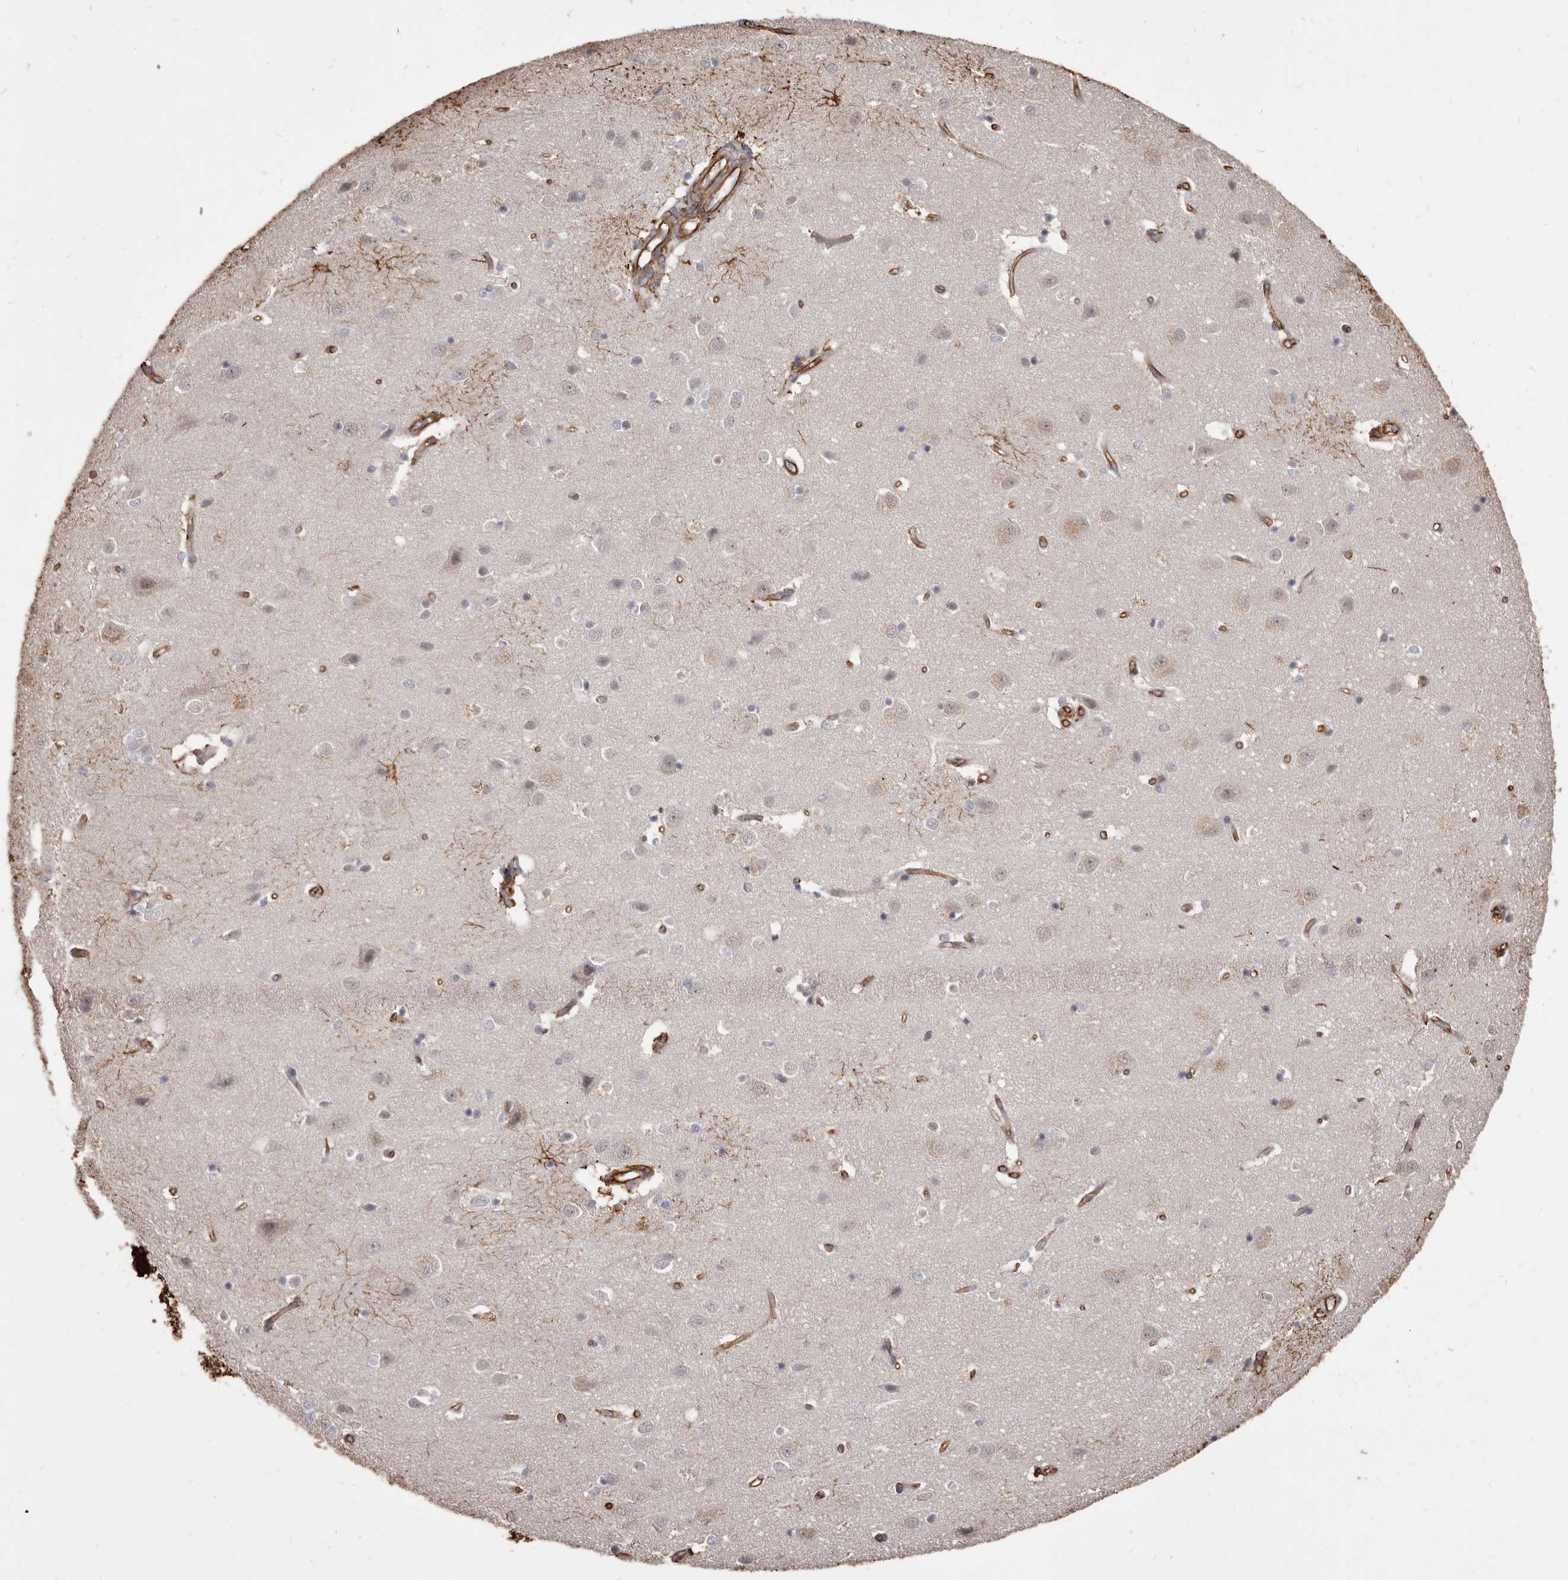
{"staining": {"intensity": "moderate", "quantity": ">75%", "location": "cytoplasmic/membranous"}, "tissue": "cerebral cortex", "cell_type": "Endothelial cells", "image_type": "normal", "snomed": [{"axis": "morphology", "description": "Normal tissue, NOS"}, {"axis": "topography", "description": "Cerebral cortex"}], "caption": "This histopathology image demonstrates immunohistochemistry (IHC) staining of benign human cerebral cortex, with medium moderate cytoplasmic/membranous expression in about >75% of endothelial cells.", "gene": "MTURN", "patient": {"sex": "male", "age": 54}}